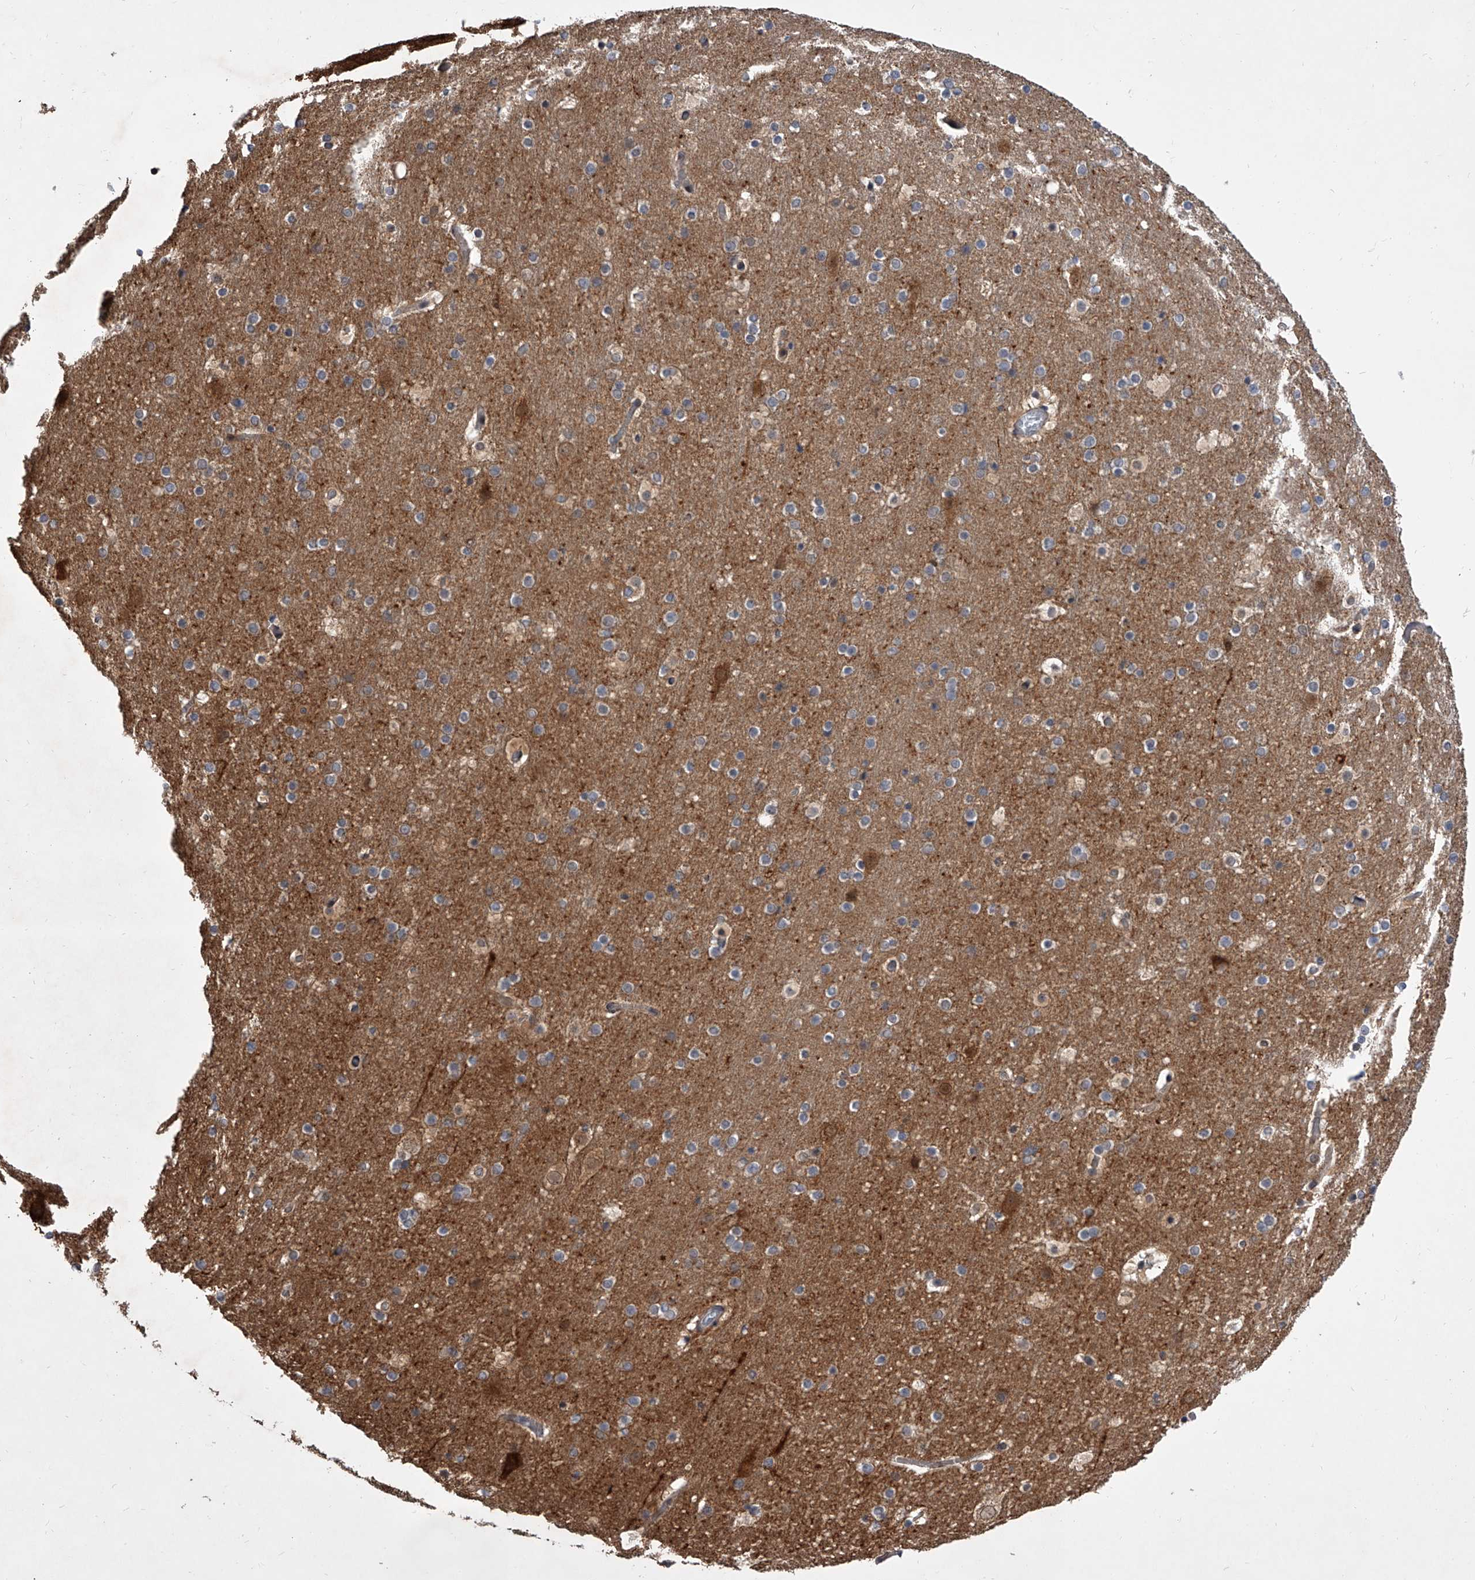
{"staining": {"intensity": "negative", "quantity": "none", "location": "none"}, "tissue": "cerebral cortex", "cell_type": "Endothelial cells", "image_type": "normal", "snomed": [{"axis": "morphology", "description": "Normal tissue, NOS"}, {"axis": "topography", "description": "Cerebral cortex"}], "caption": "Human cerebral cortex stained for a protein using IHC displays no expression in endothelial cells.", "gene": "BHLHE23", "patient": {"sex": "male", "age": 57}}